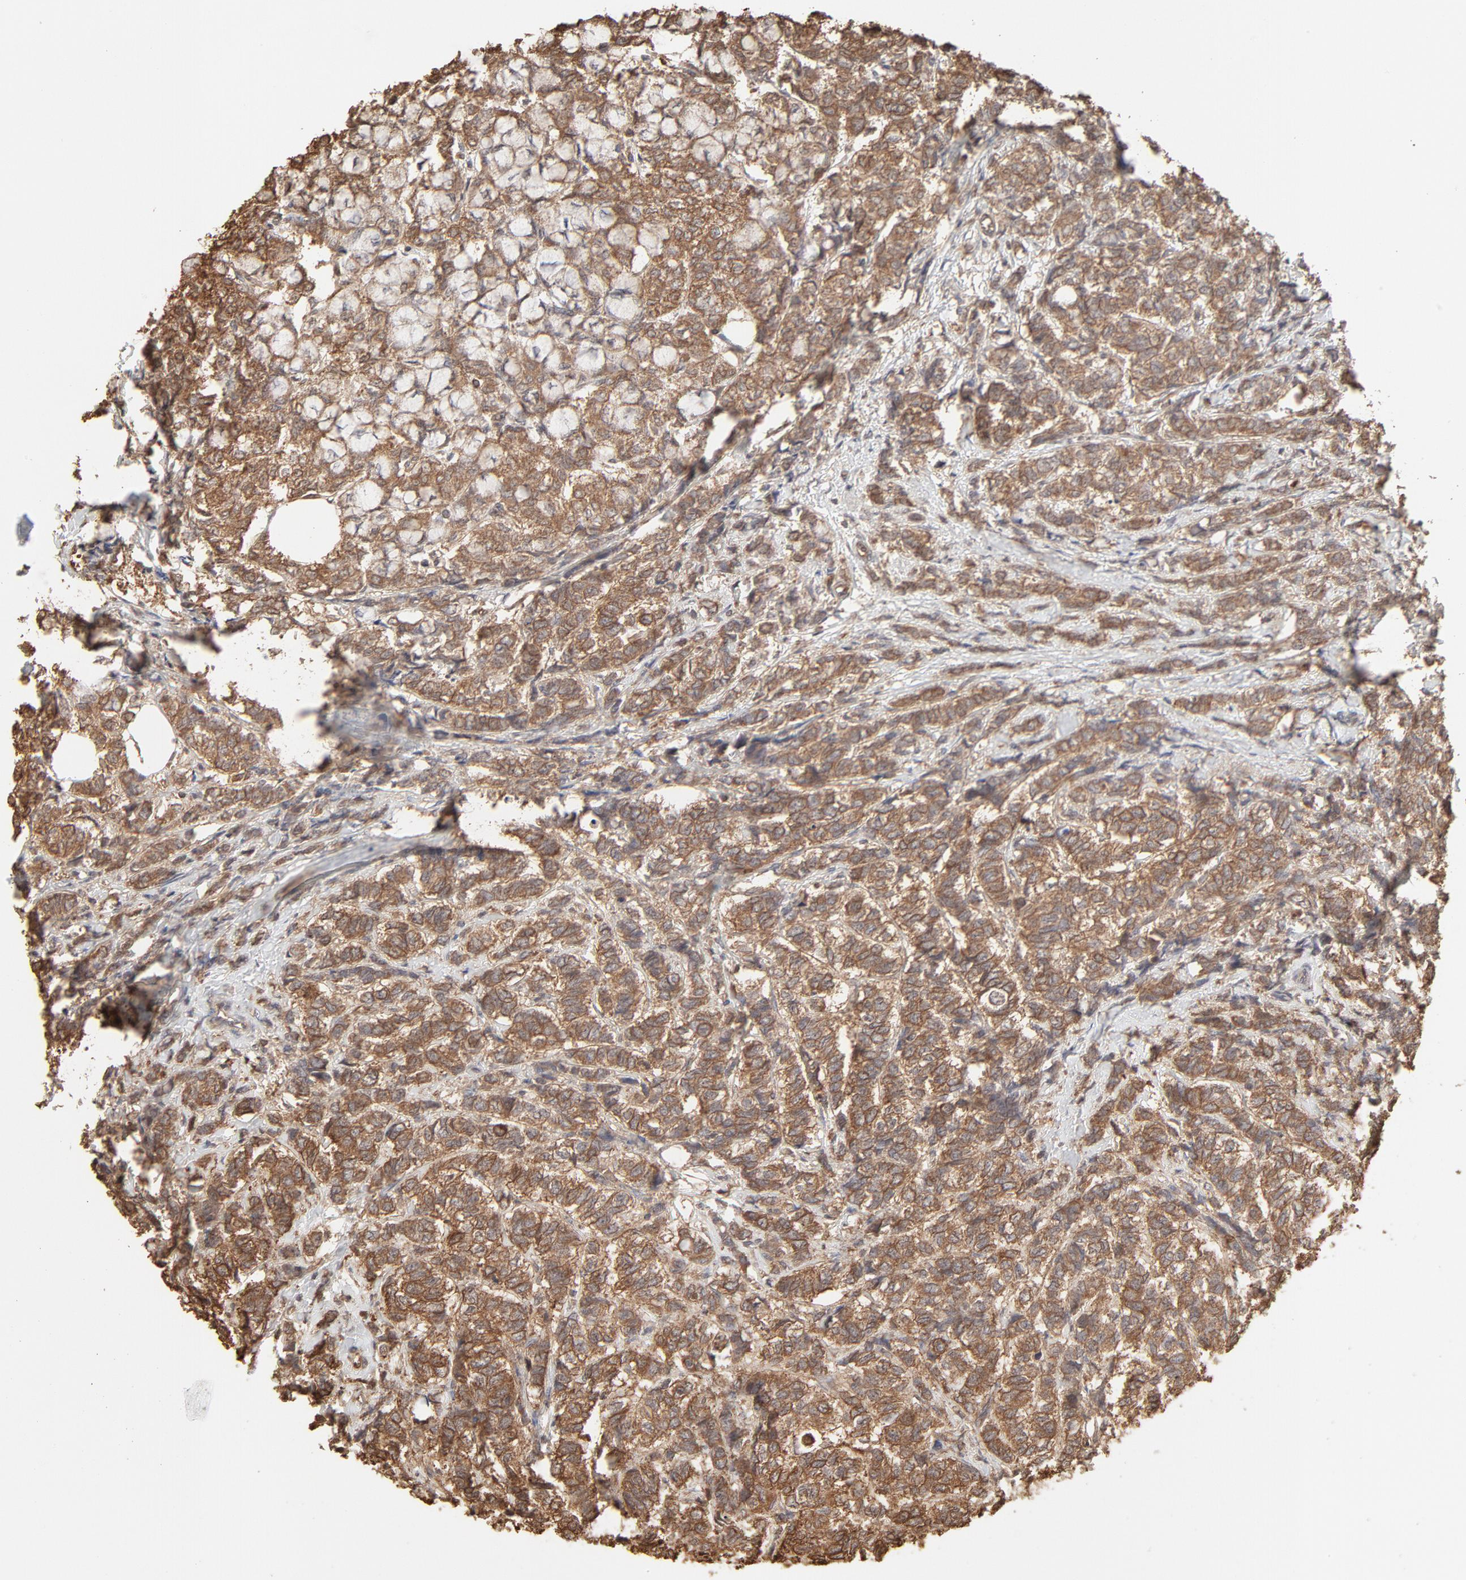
{"staining": {"intensity": "moderate", "quantity": ">75%", "location": "cytoplasmic/membranous"}, "tissue": "breast cancer", "cell_type": "Tumor cells", "image_type": "cancer", "snomed": [{"axis": "morphology", "description": "Lobular carcinoma"}, {"axis": "topography", "description": "Breast"}], "caption": "Breast cancer (lobular carcinoma) was stained to show a protein in brown. There is medium levels of moderate cytoplasmic/membranous staining in approximately >75% of tumor cells. (Stains: DAB in brown, nuclei in blue, Microscopy: brightfield microscopy at high magnification).", "gene": "PPP2CA", "patient": {"sex": "female", "age": 60}}